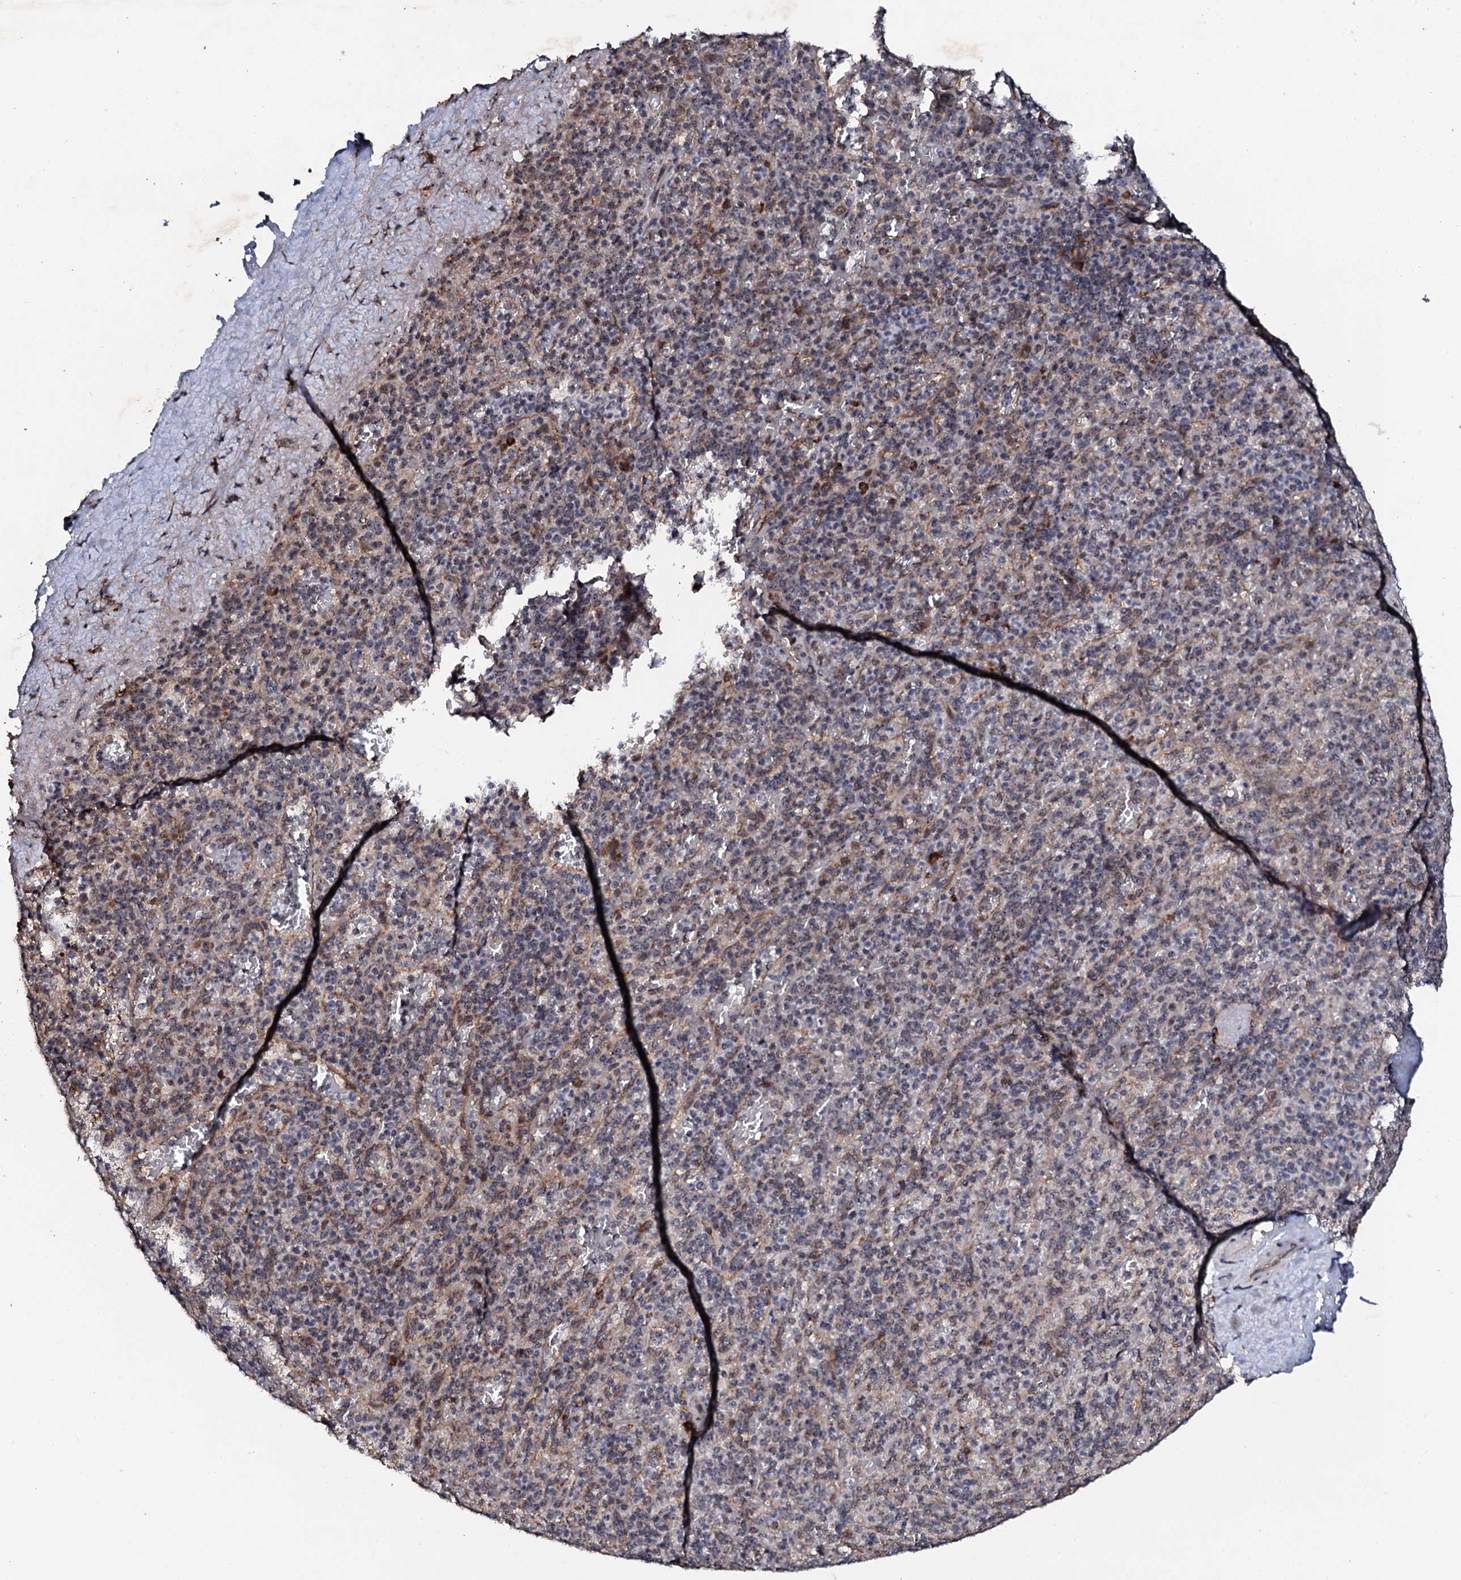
{"staining": {"intensity": "moderate", "quantity": "<25%", "location": "cytoplasmic/membranous"}, "tissue": "spleen", "cell_type": "Cells in red pulp", "image_type": "normal", "snomed": [{"axis": "morphology", "description": "Normal tissue, NOS"}, {"axis": "topography", "description": "Spleen"}], "caption": "Immunohistochemistry (IHC) histopathology image of unremarkable human spleen stained for a protein (brown), which shows low levels of moderate cytoplasmic/membranous positivity in about <25% of cells in red pulp.", "gene": "FAM111A", "patient": {"sex": "male", "age": 82}}